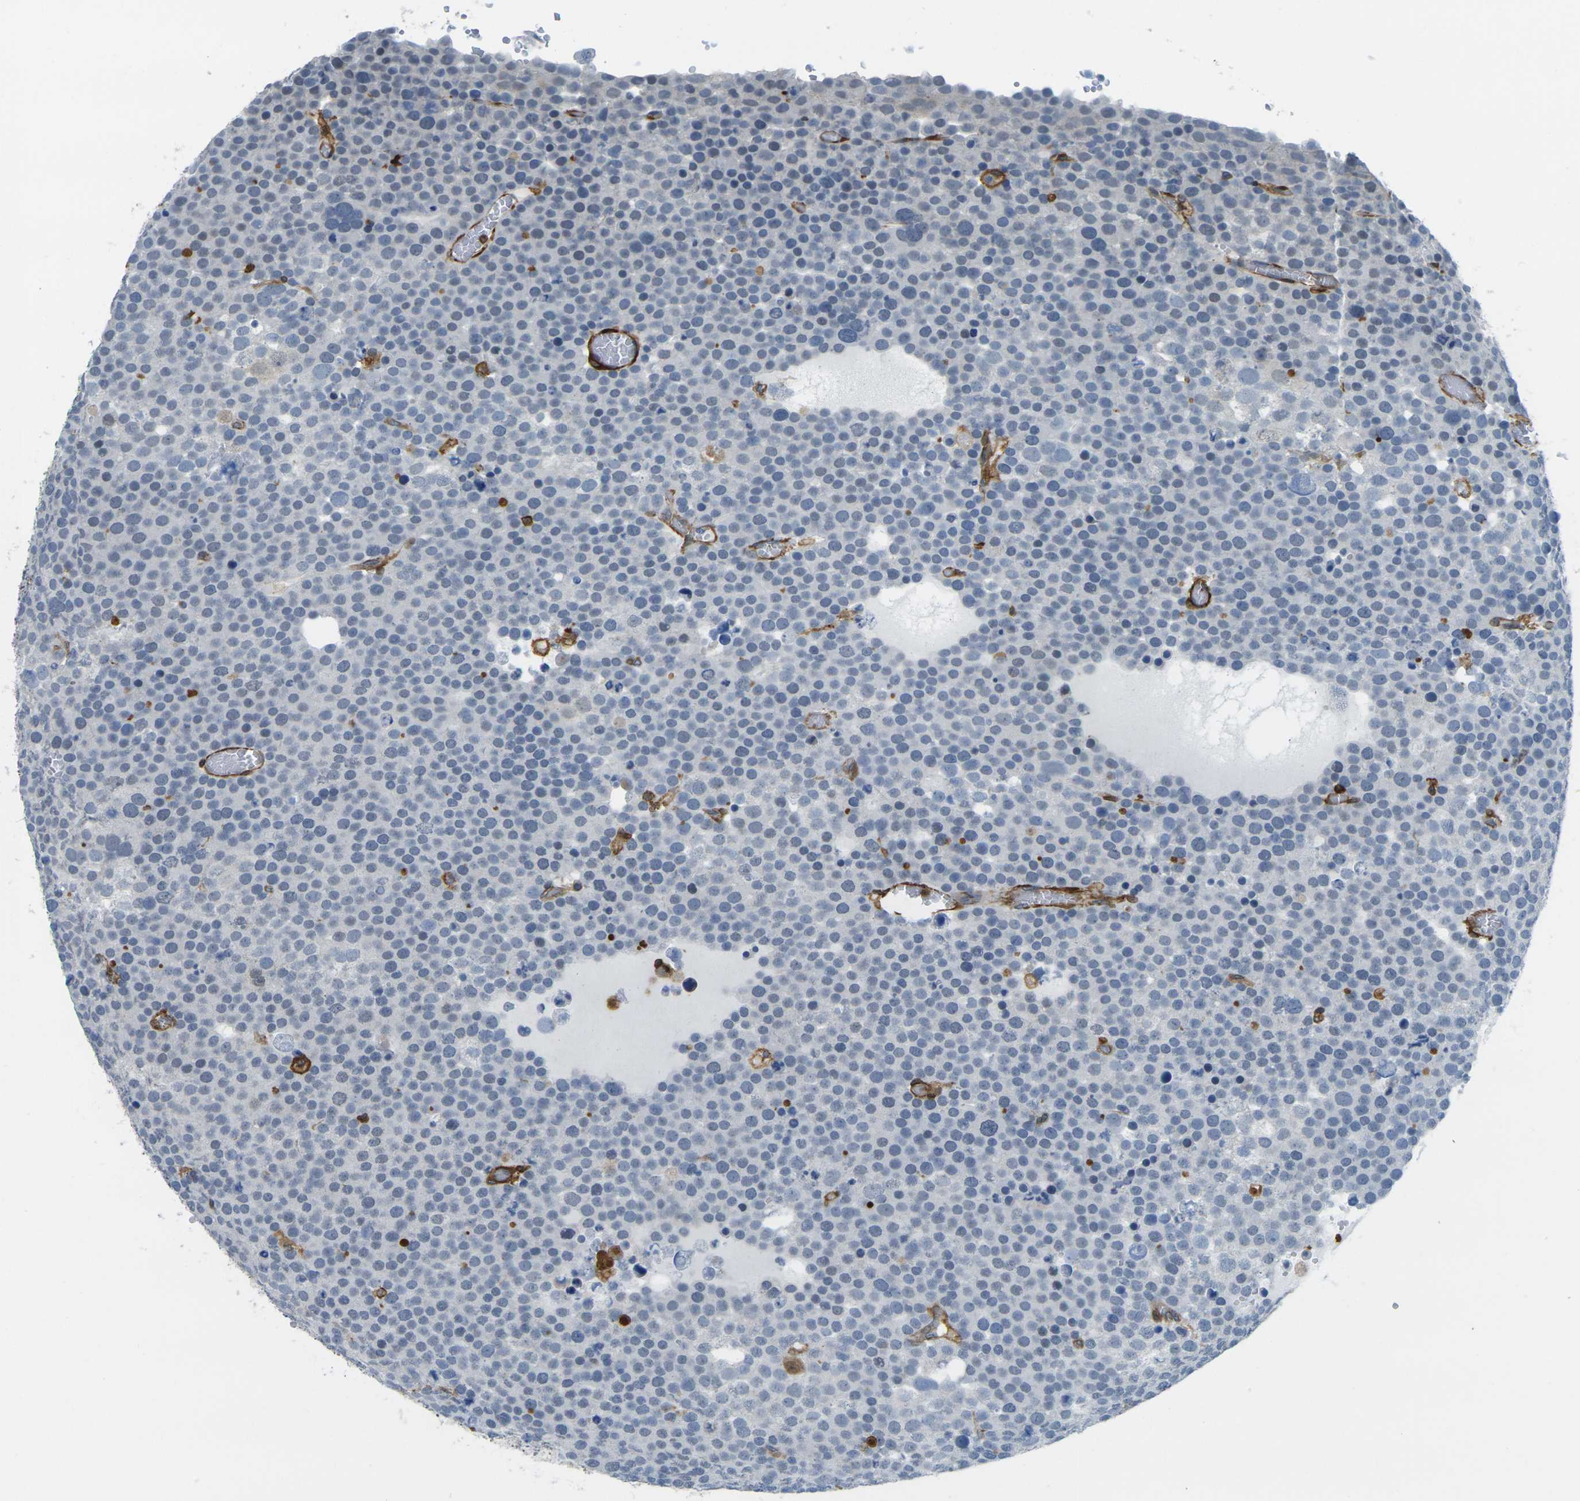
{"staining": {"intensity": "negative", "quantity": "none", "location": "none"}, "tissue": "testis cancer", "cell_type": "Tumor cells", "image_type": "cancer", "snomed": [{"axis": "morphology", "description": "Seminoma, NOS"}, {"axis": "topography", "description": "Testis"}], "caption": "Histopathology image shows no protein staining in tumor cells of testis seminoma tissue. (DAB immunohistochemistry visualized using brightfield microscopy, high magnification).", "gene": "LASP1", "patient": {"sex": "male", "age": 71}}